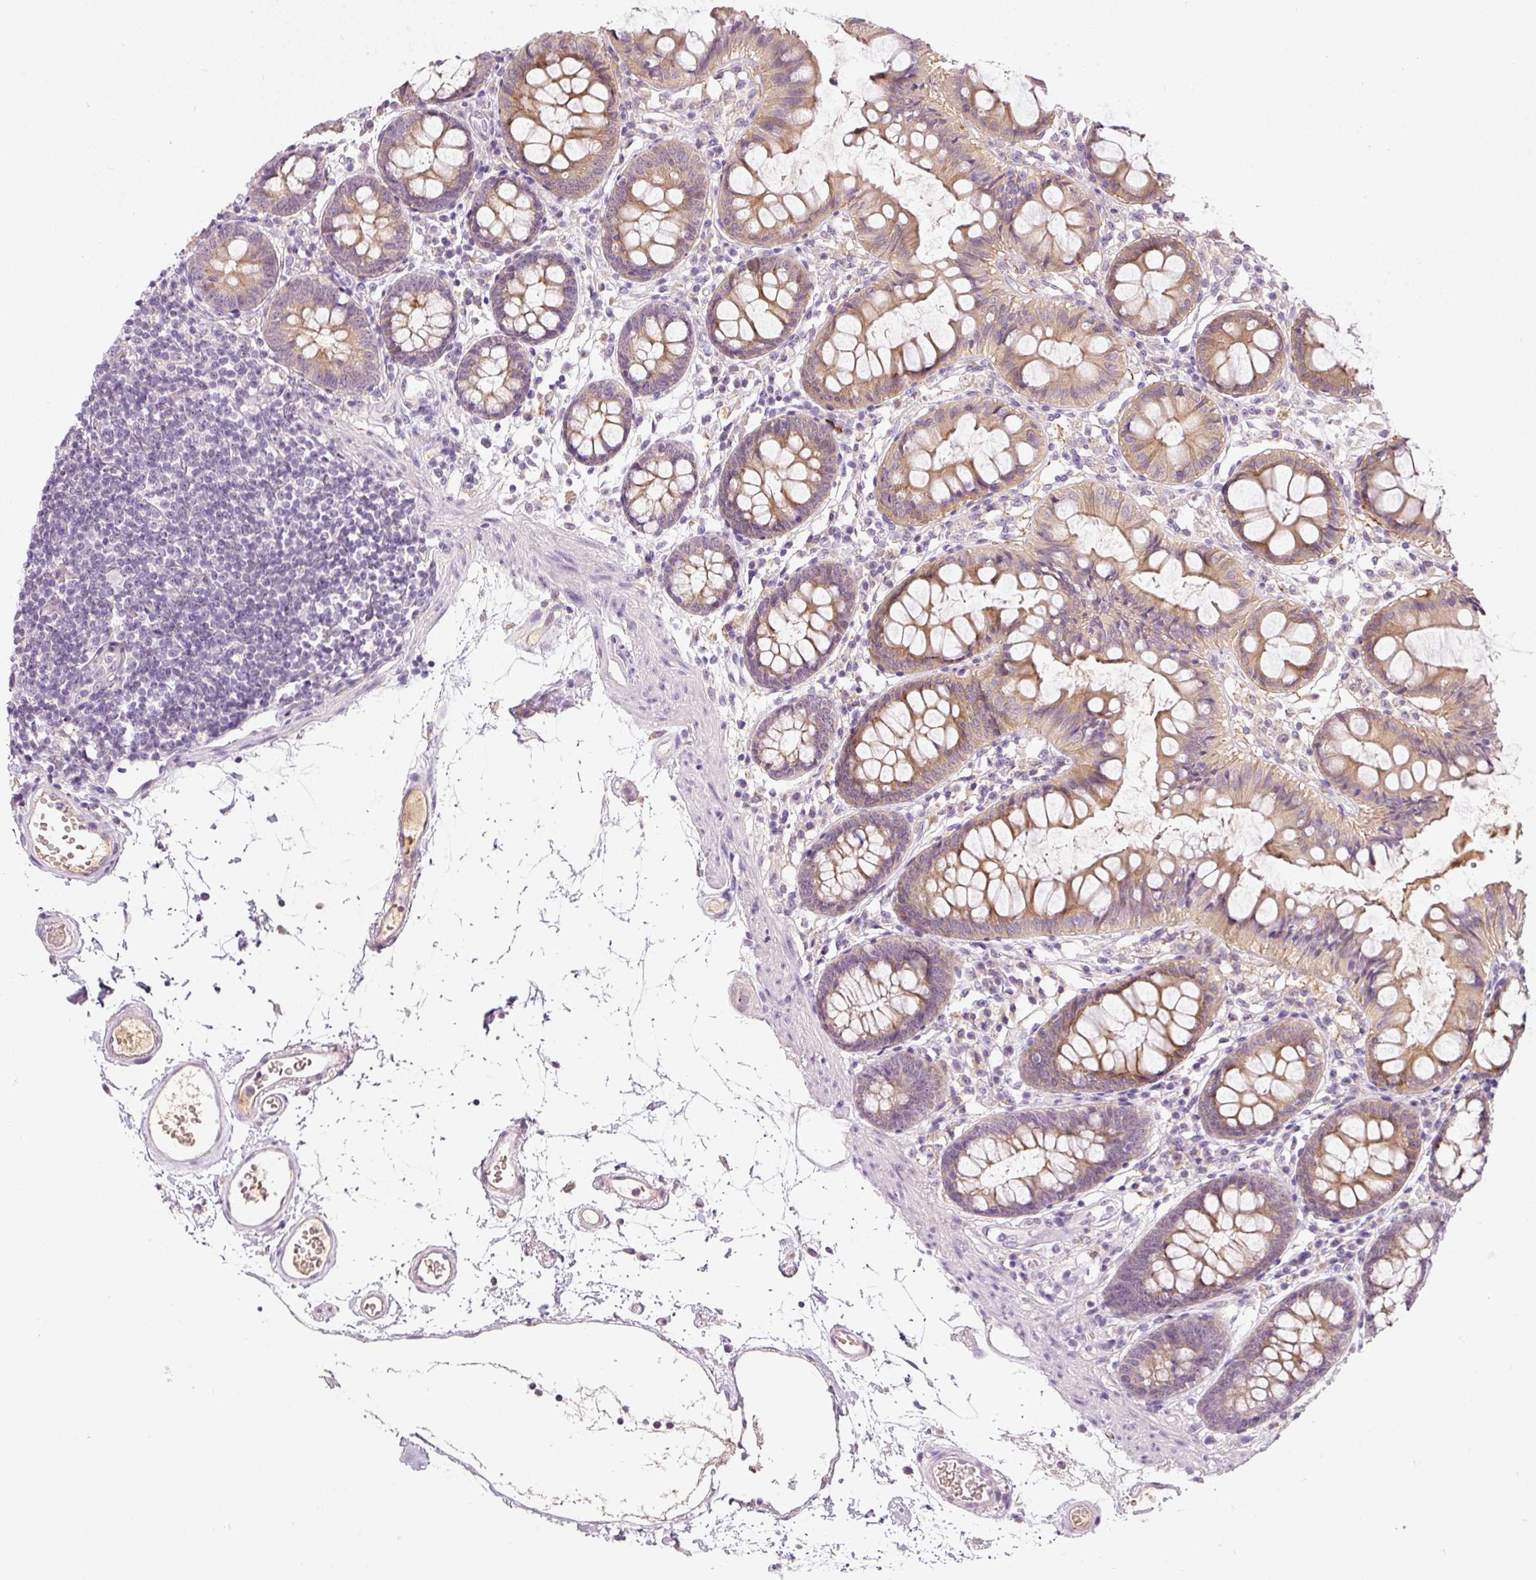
{"staining": {"intensity": "negative", "quantity": "none", "location": "none"}, "tissue": "colon", "cell_type": "Endothelial cells", "image_type": "normal", "snomed": [{"axis": "morphology", "description": "Normal tissue, NOS"}, {"axis": "topography", "description": "Colon"}], "caption": "Colon stained for a protein using IHC displays no positivity endothelial cells.", "gene": "TMEM37", "patient": {"sex": "female", "age": 84}}